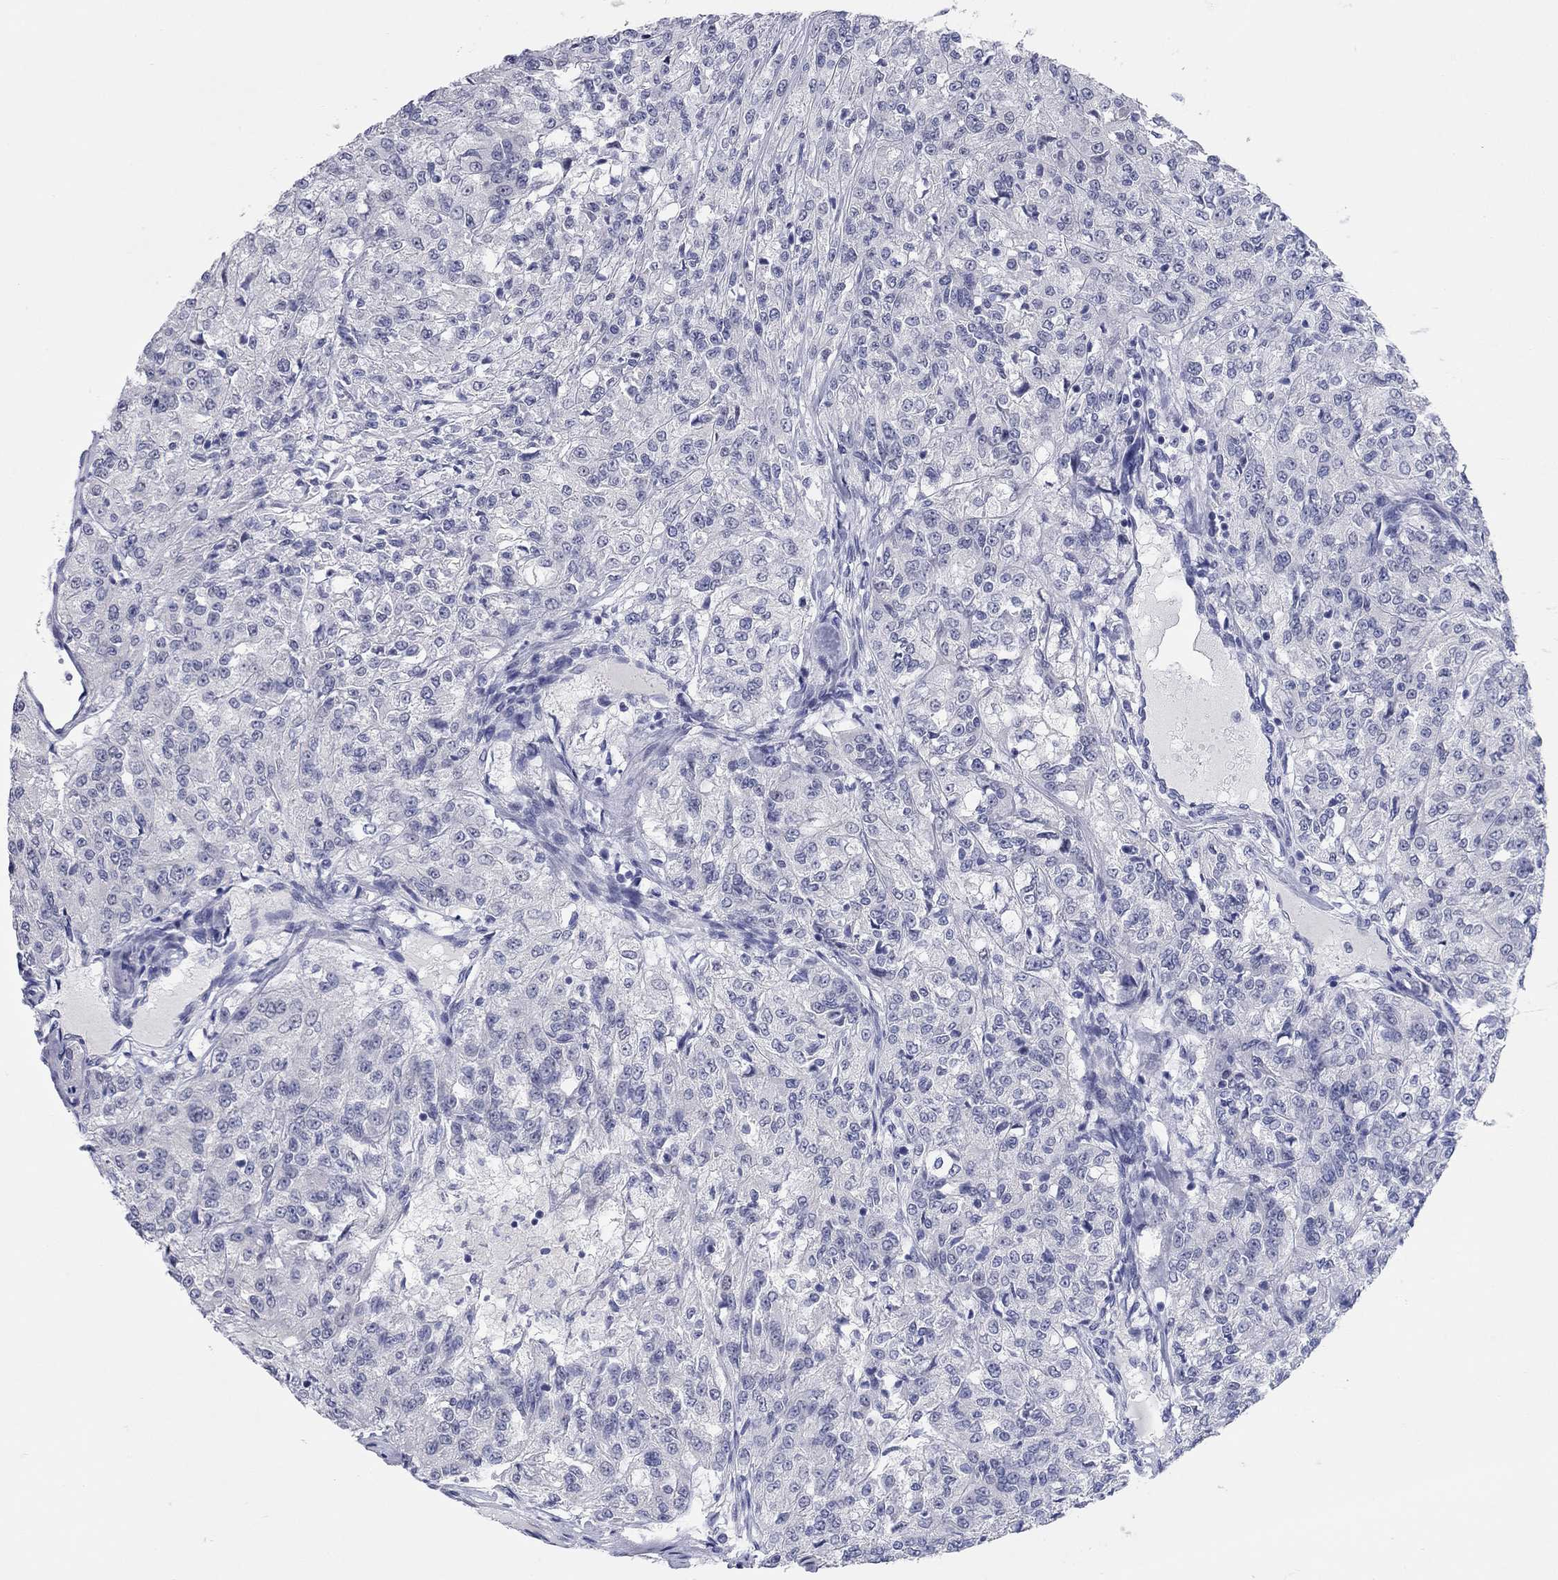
{"staining": {"intensity": "negative", "quantity": "none", "location": "none"}, "tissue": "renal cancer", "cell_type": "Tumor cells", "image_type": "cancer", "snomed": [{"axis": "morphology", "description": "Adenocarcinoma, NOS"}, {"axis": "topography", "description": "Kidney"}], "caption": "Histopathology image shows no protein positivity in tumor cells of renal adenocarcinoma tissue.", "gene": "WASF3", "patient": {"sex": "female", "age": 63}}